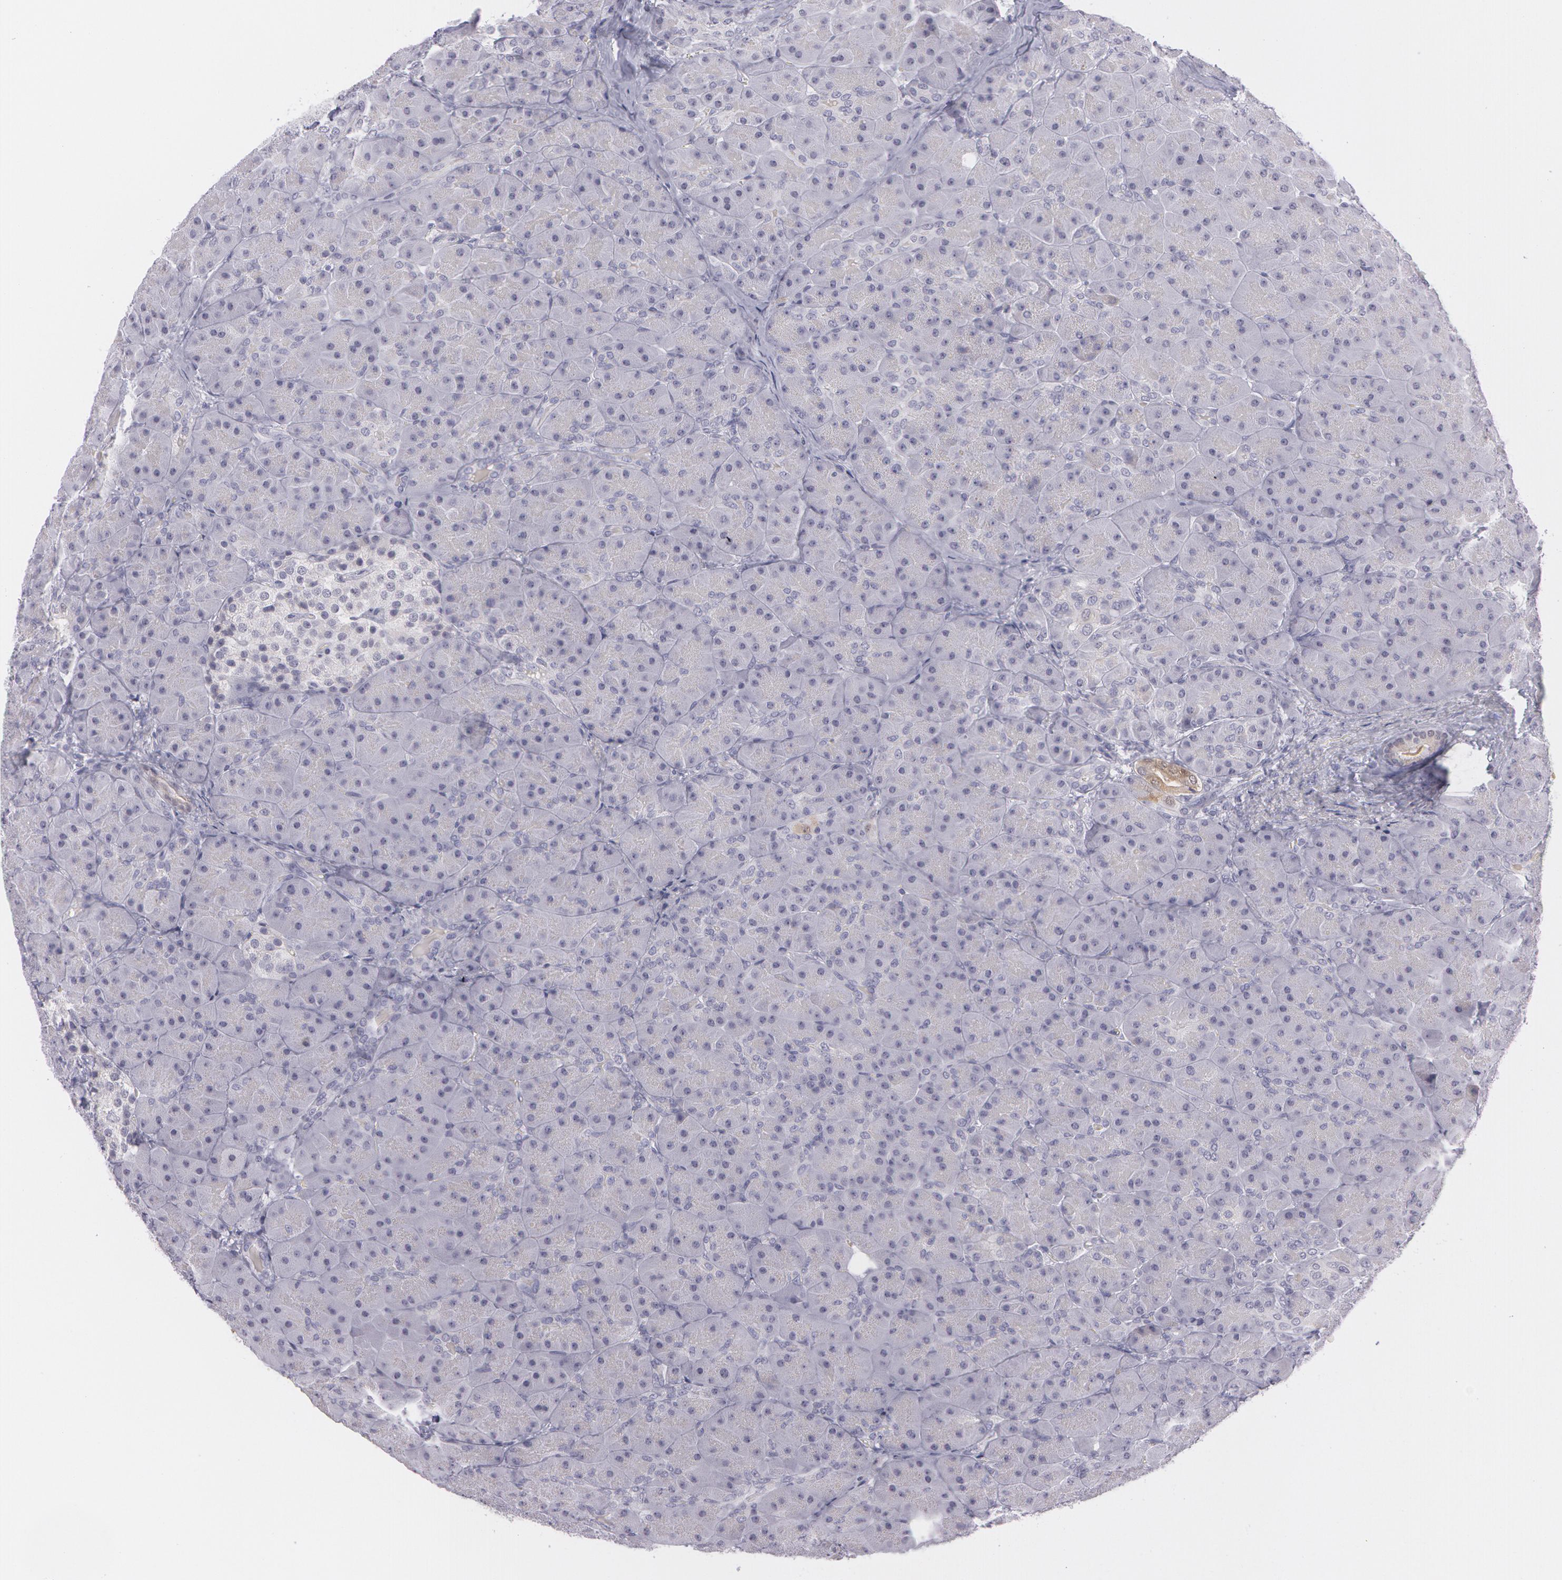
{"staining": {"intensity": "negative", "quantity": "none", "location": "none"}, "tissue": "pancreas", "cell_type": "Exocrine glandular cells", "image_type": "normal", "snomed": [{"axis": "morphology", "description": "Normal tissue, NOS"}, {"axis": "topography", "description": "Pancreas"}], "caption": "IHC of benign pancreas demonstrates no positivity in exocrine glandular cells.", "gene": "IL1RN", "patient": {"sex": "male", "age": 66}}